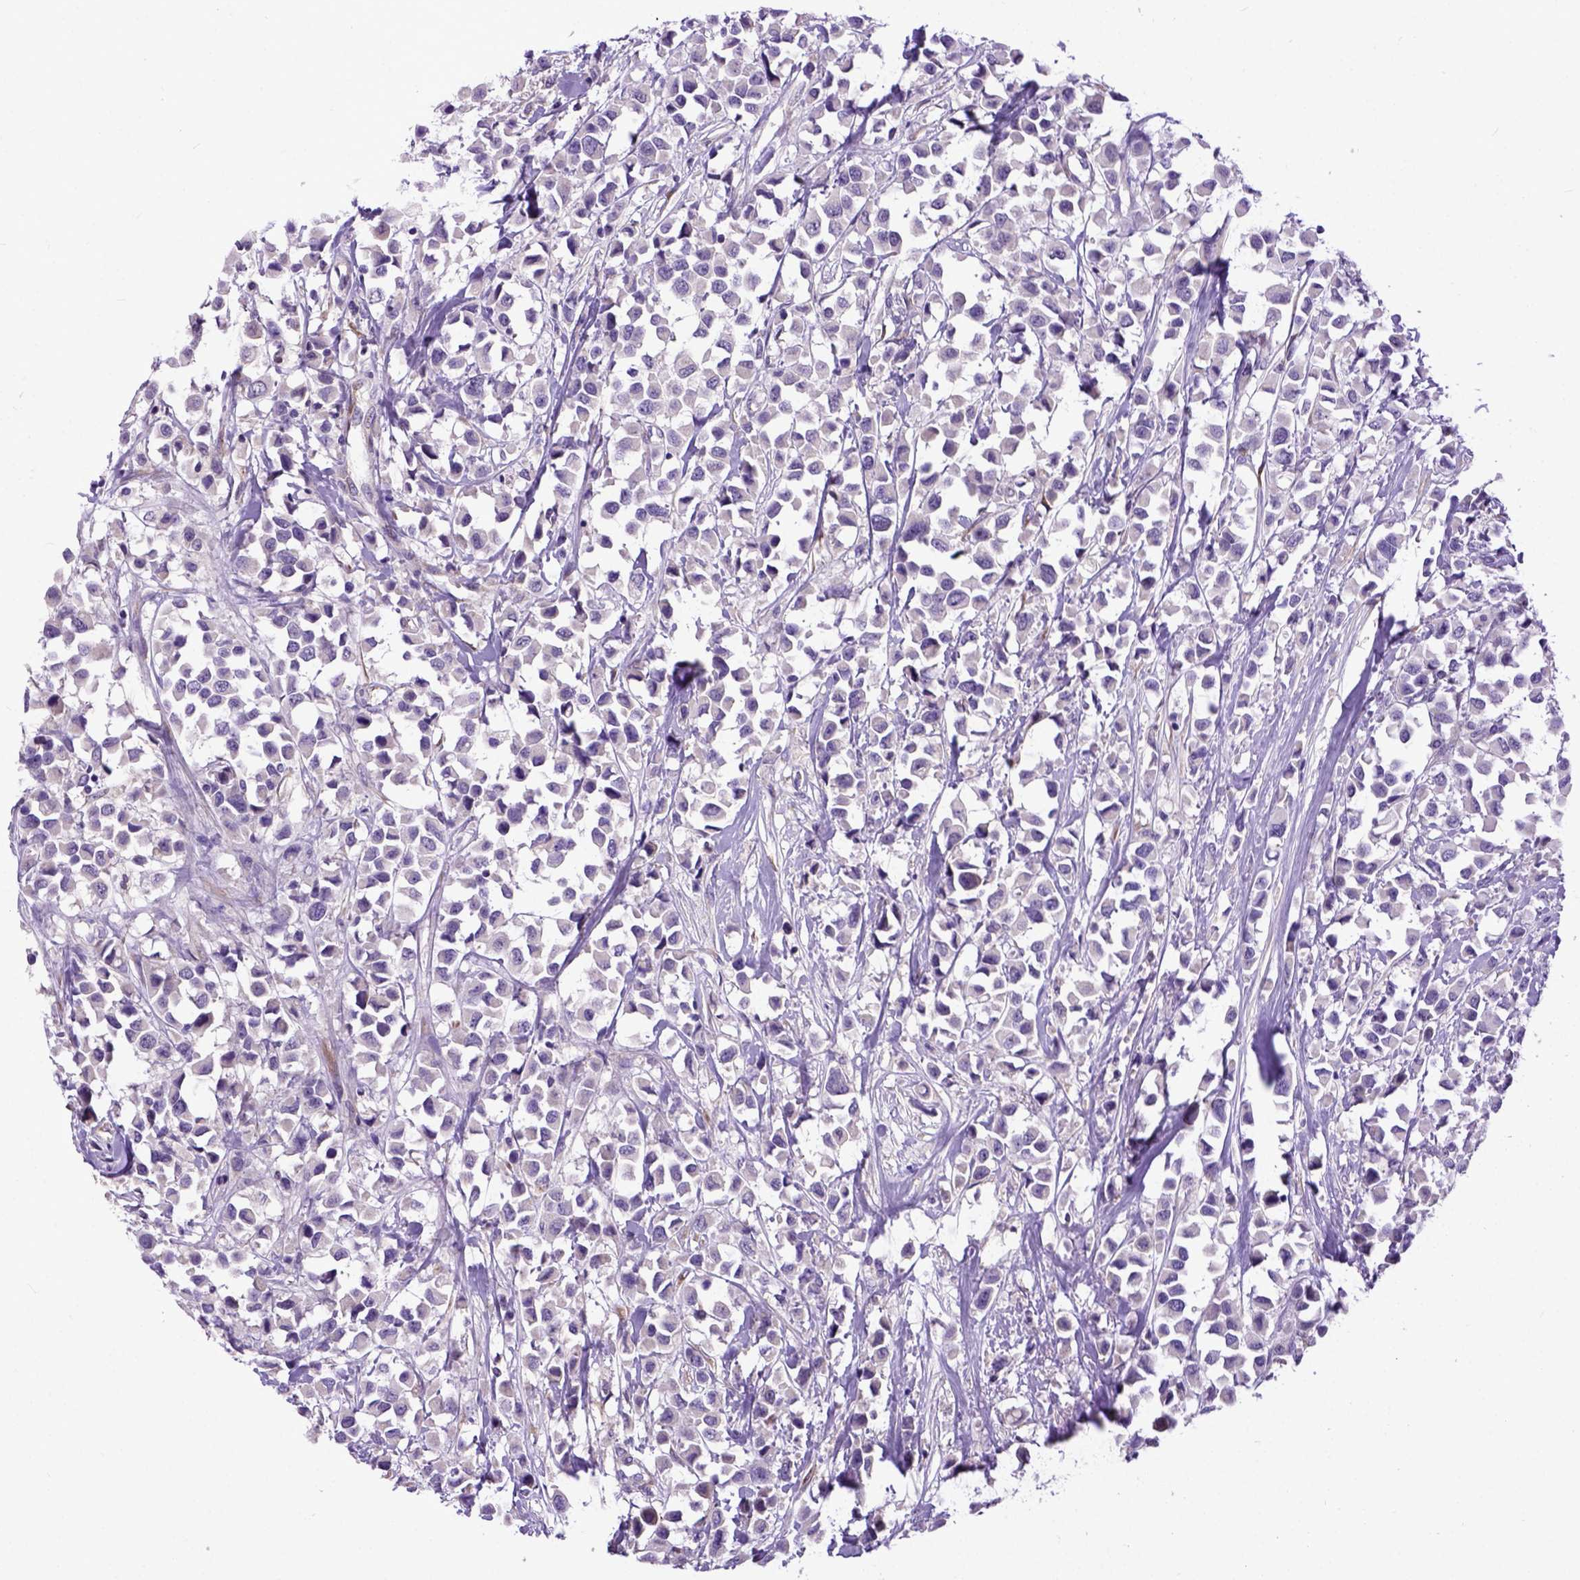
{"staining": {"intensity": "negative", "quantity": "none", "location": "none"}, "tissue": "breast cancer", "cell_type": "Tumor cells", "image_type": "cancer", "snomed": [{"axis": "morphology", "description": "Duct carcinoma"}, {"axis": "topography", "description": "Breast"}], "caption": "Tumor cells show no significant protein positivity in breast cancer (infiltrating ductal carcinoma). (DAB IHC with hematoxylin counter stain).", "gene": "NEK5", "patient": {"sex": "female", "age": 61}}